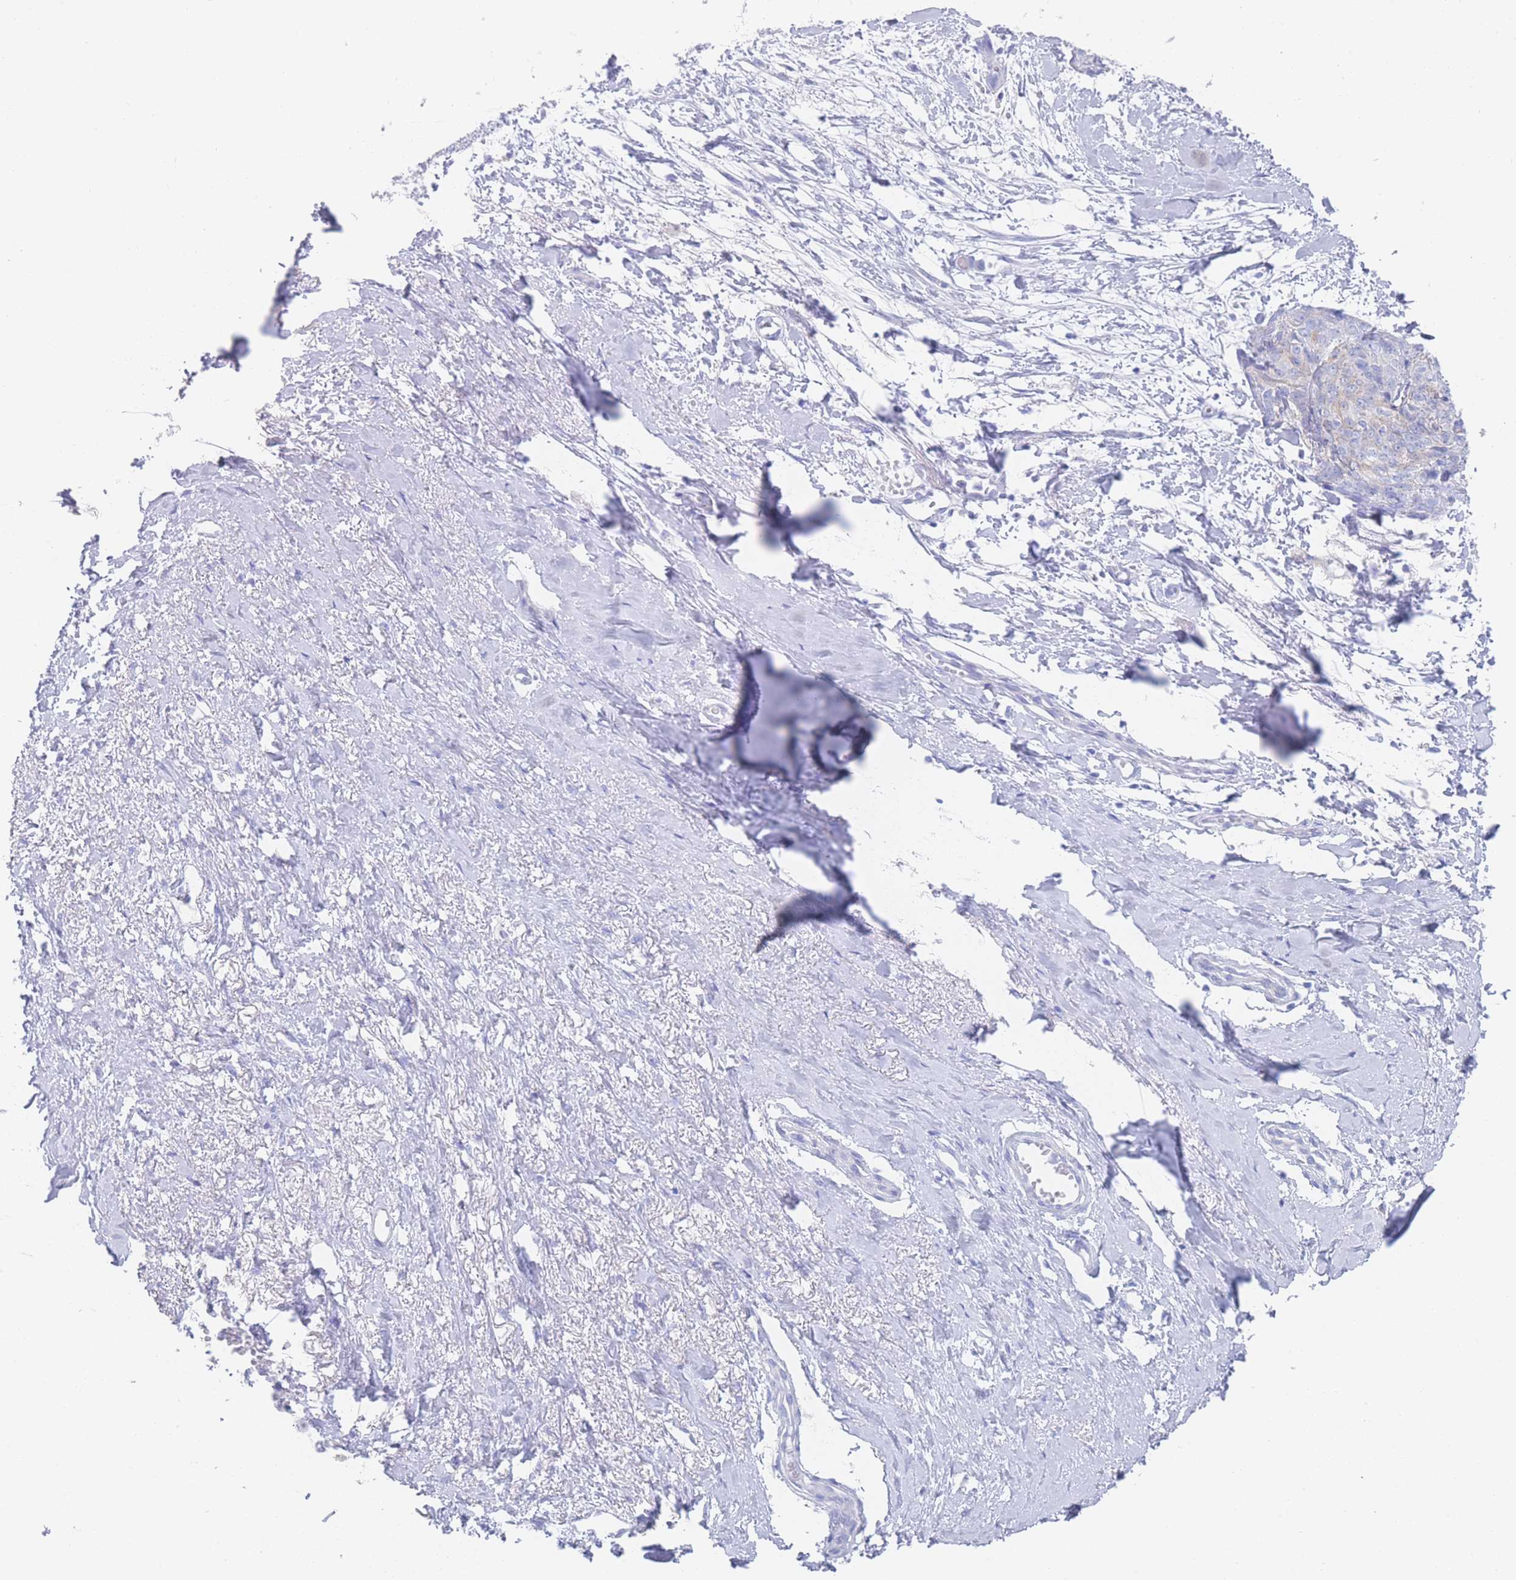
{"staining": {"intensity": "negative", "quantity": "none", "location": "none"}, "tissue": "skin cancer", "cell_type": "Tumor cells", "image_type": "cancer", "snomed": [{"axis": "morphology", "description": "Squamous cell carcinoma, NOS"}, {"axis": "topography", "description": "Skin"}, {"axis": "topography", "description": "Vulva"}], "caption": "The immunohistochemistry (IHC) histopathology image has no significant expression in tumor cells of skin cancer tissue.", "gene": "LRRC37A", "patient": {"sex": "female", "age": 85}}